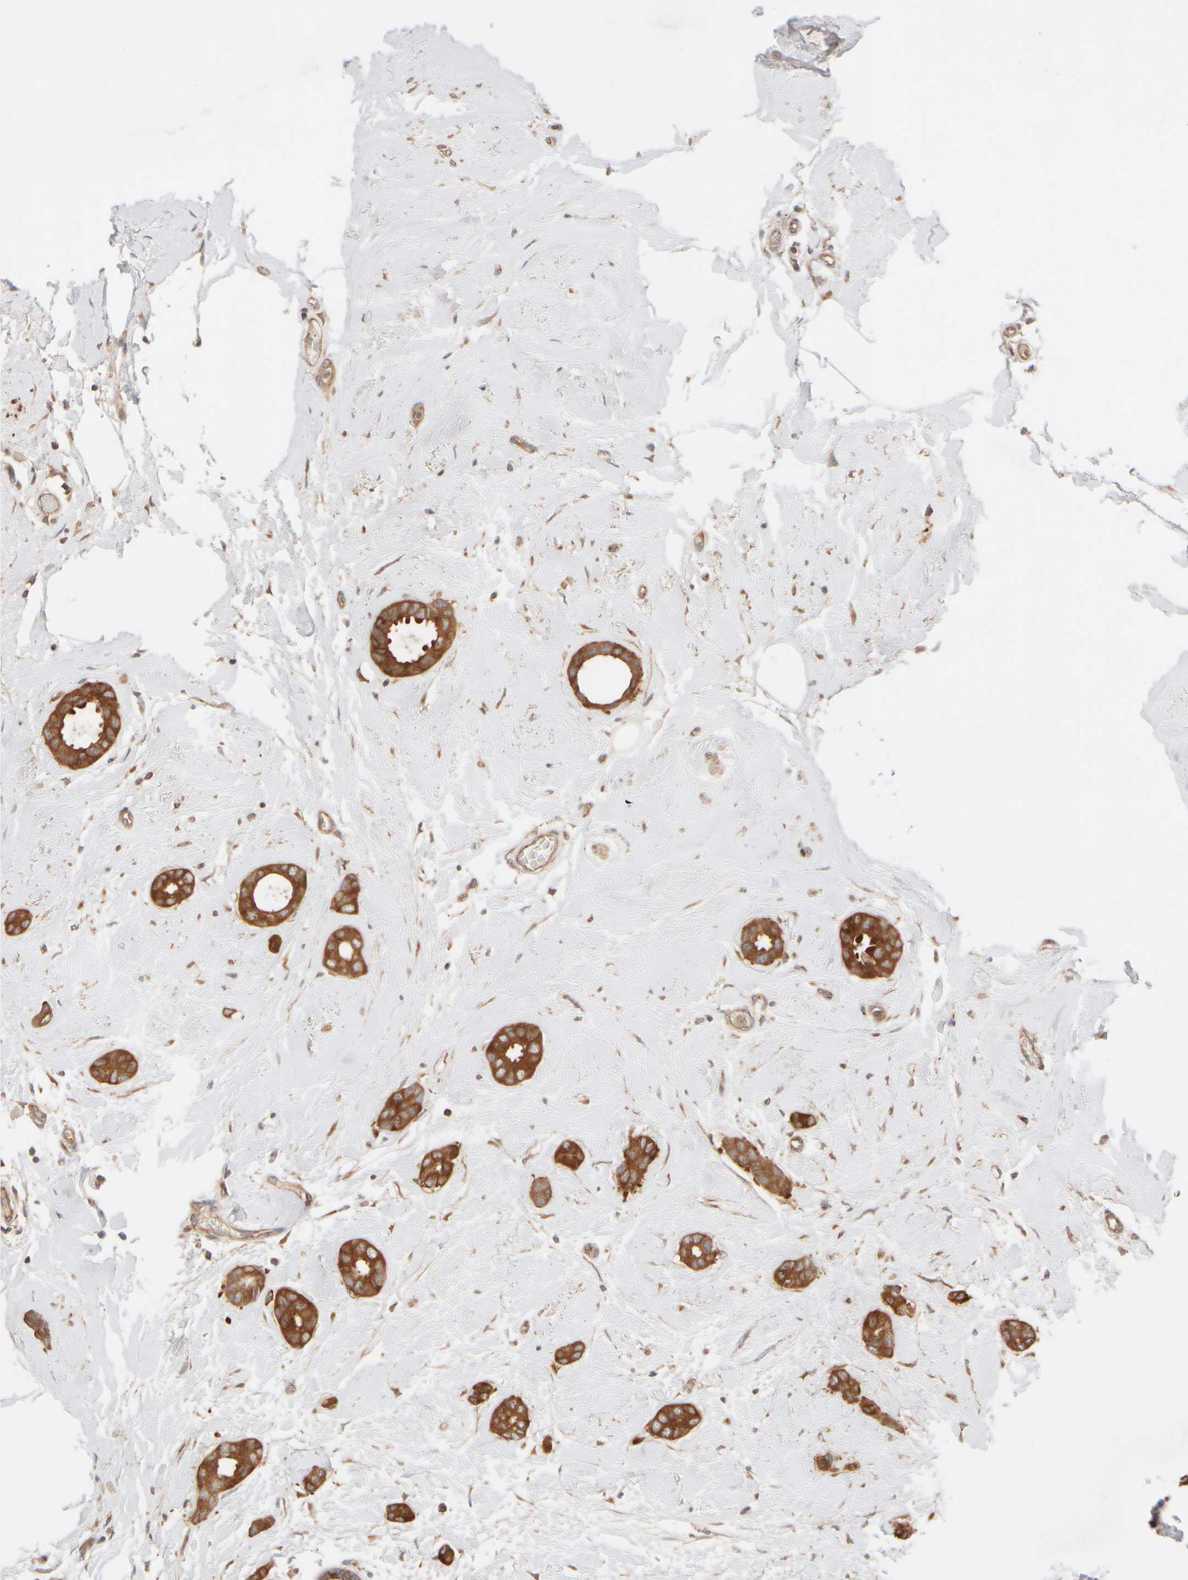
{"staining": {"intensity": "strong", "quantity": ">75%", "location": "cytoplasmic/membranous"}, "tissue": "breast cancer", "cell_type": "Tumor cells", "image_type": "cancer", "snomed": [{"axis": "morphology", "description": "Duct carcinoma"}, {"axis": "topography", "description": "Breast"}], "caption": "The immunohistochemical stain highlights strong cytoplasmic/membranous positivity in tumor cells of intraductal carcinoma (breast) tissue. (Brightfield microscopy of DAB IHC at high magnification).", "gene": "RABEP1", "patient": {"sex": "female", "age": 55}}